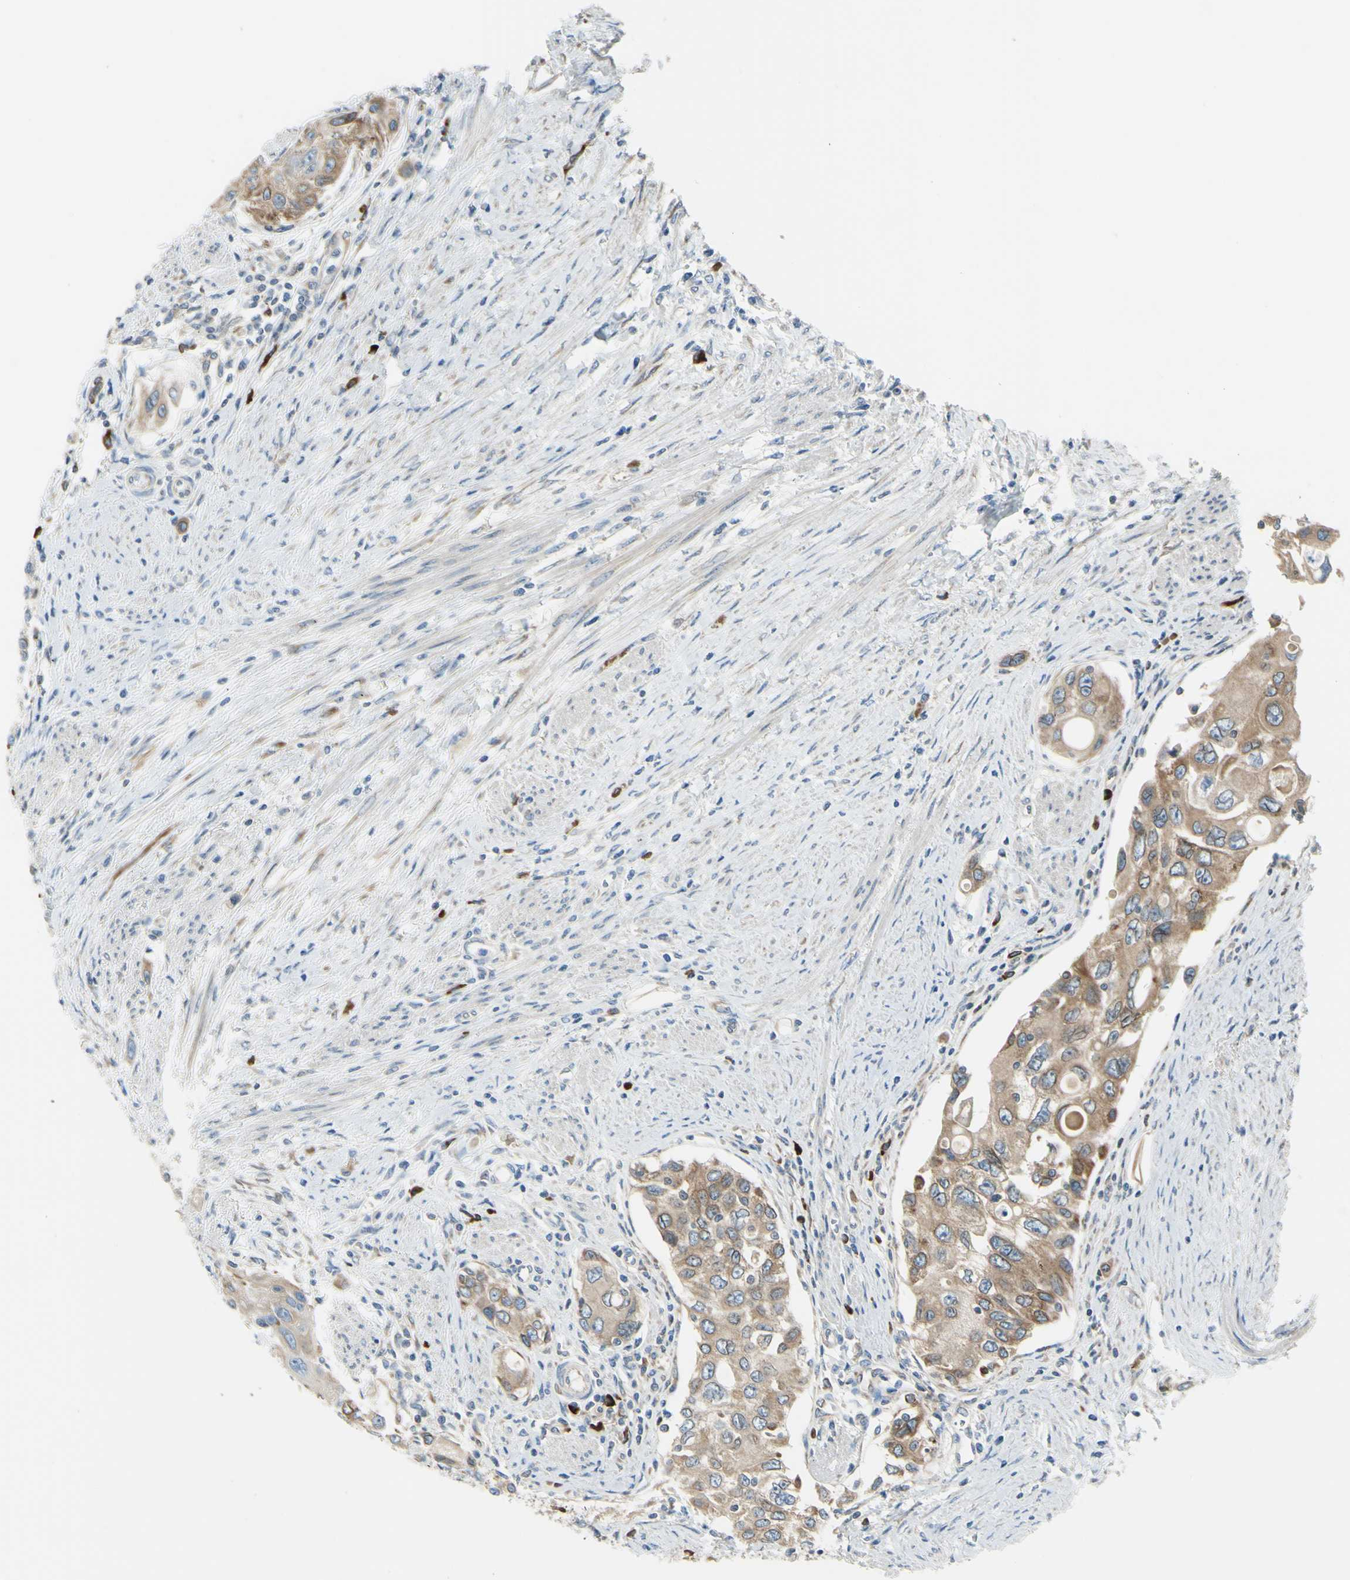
{"staining": {"intensity": "moderate", "quantity": ">75%", "location": "cytoplasmic/membranous"}, "tissue": "urothelial cancer", "cell_type": "Tumor cells", "image_type": "cancer", "snomed": [{"axis": "morphology", "description": "Urothelial carcinoma, High grade"}, {"axis": "topography", "description": "Urinary bladder"}], "caption": "Tumor cells demonstrate medium levels of moderate cytoplasmic/membranous staining in about >75% of cells in high-grade urothelial carcinoma.", "gene": "SELENOS", "patient": {"sex": "female", "age": 56}}